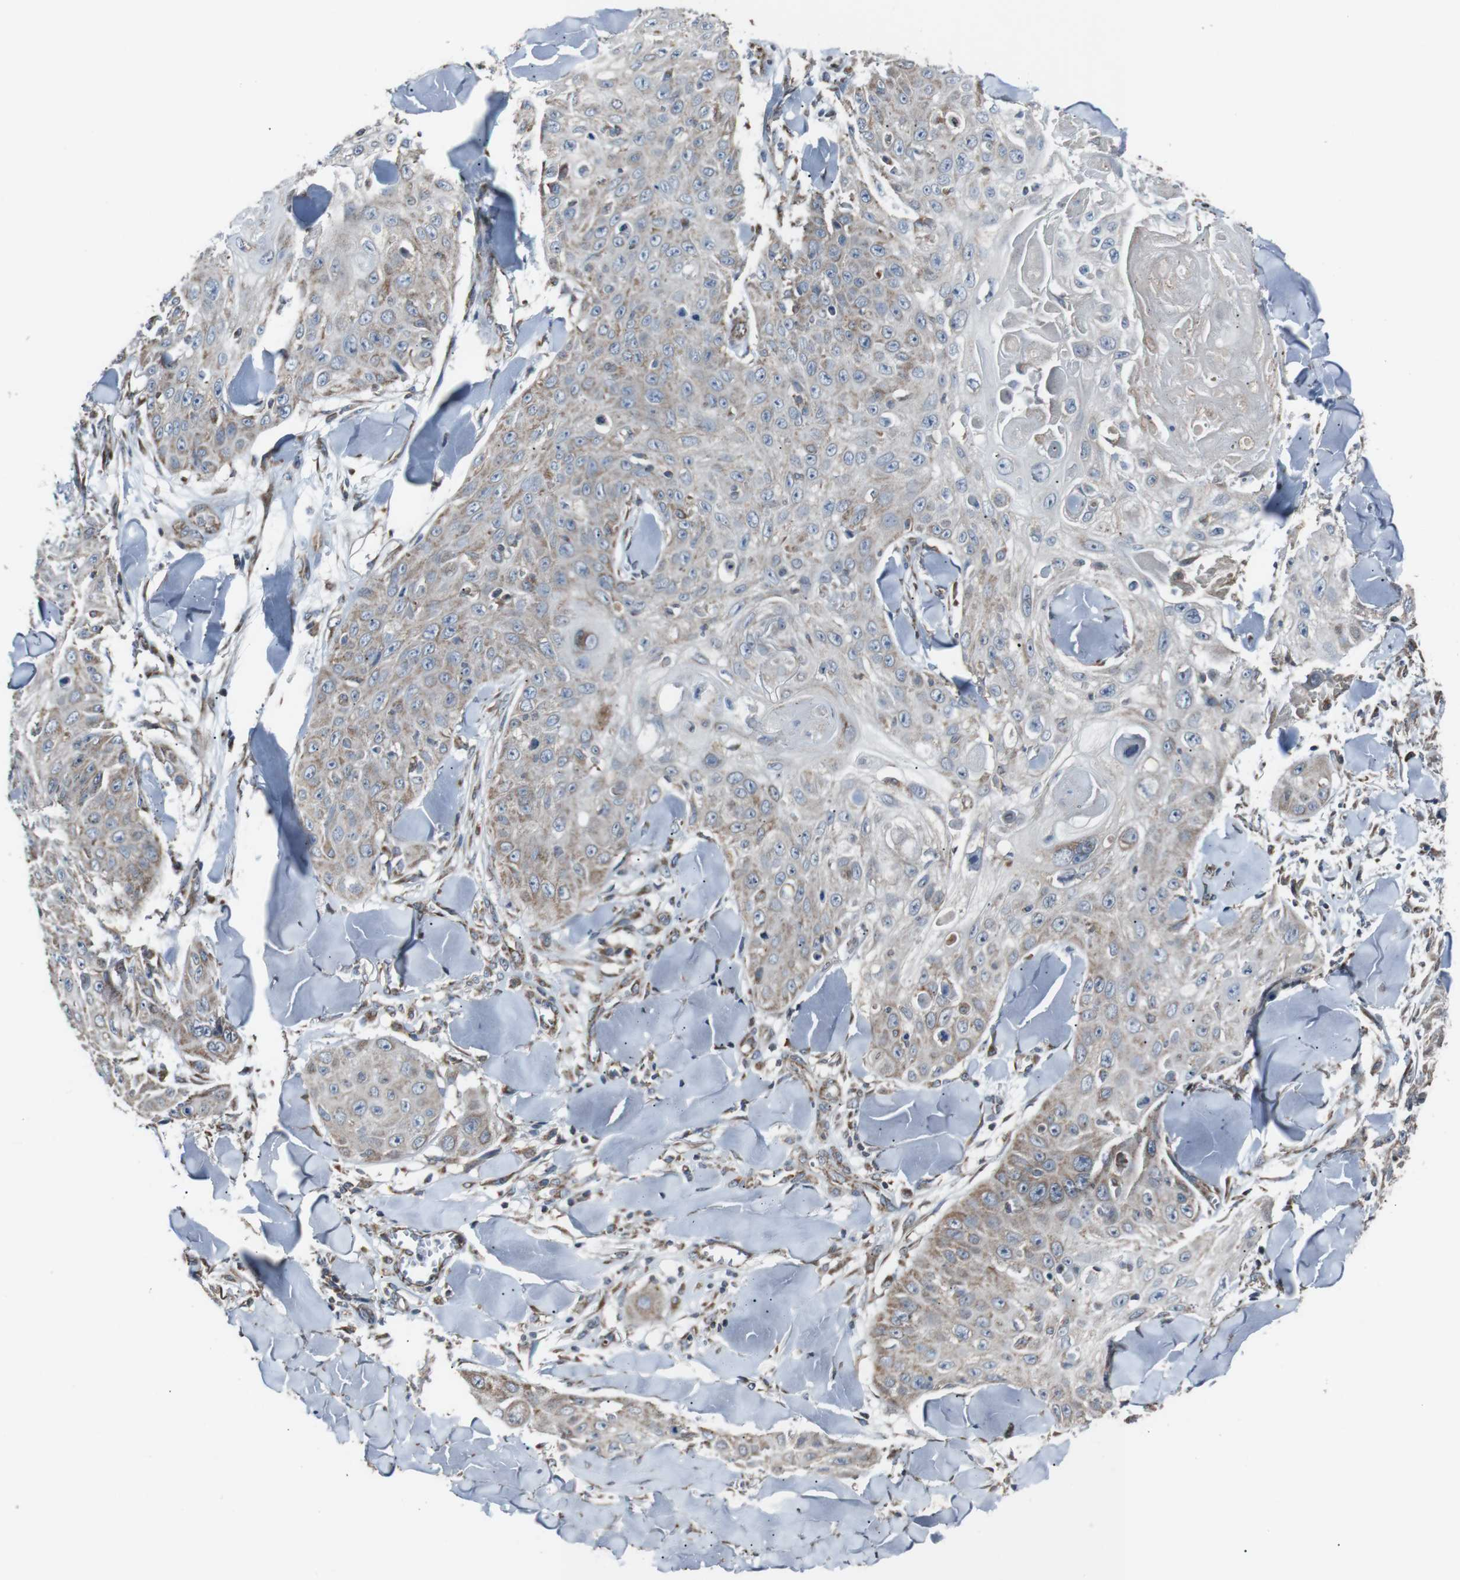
{"staining": {"intensity": "weak", "quantity": "25%-75%", "location": "cytoplasmic/membranous"}, "tissue": "skin cancer", "cell_type": "Tumor cells", "image_type": "cancer", "snomed": [{"axis": "morphology", "description": "Squamous cell carcinoma, NOS"}, {"axis": "topography", "description": "Skin"}], "caption": "A low amount of weak cytoplasmic/membranous expression is identified in approximately 25%-75% of tumor cells in squamous cell carcinoma (skin) tissue.", "gene": "CISD2", "patient": {"sex": "male", "age": 86}}